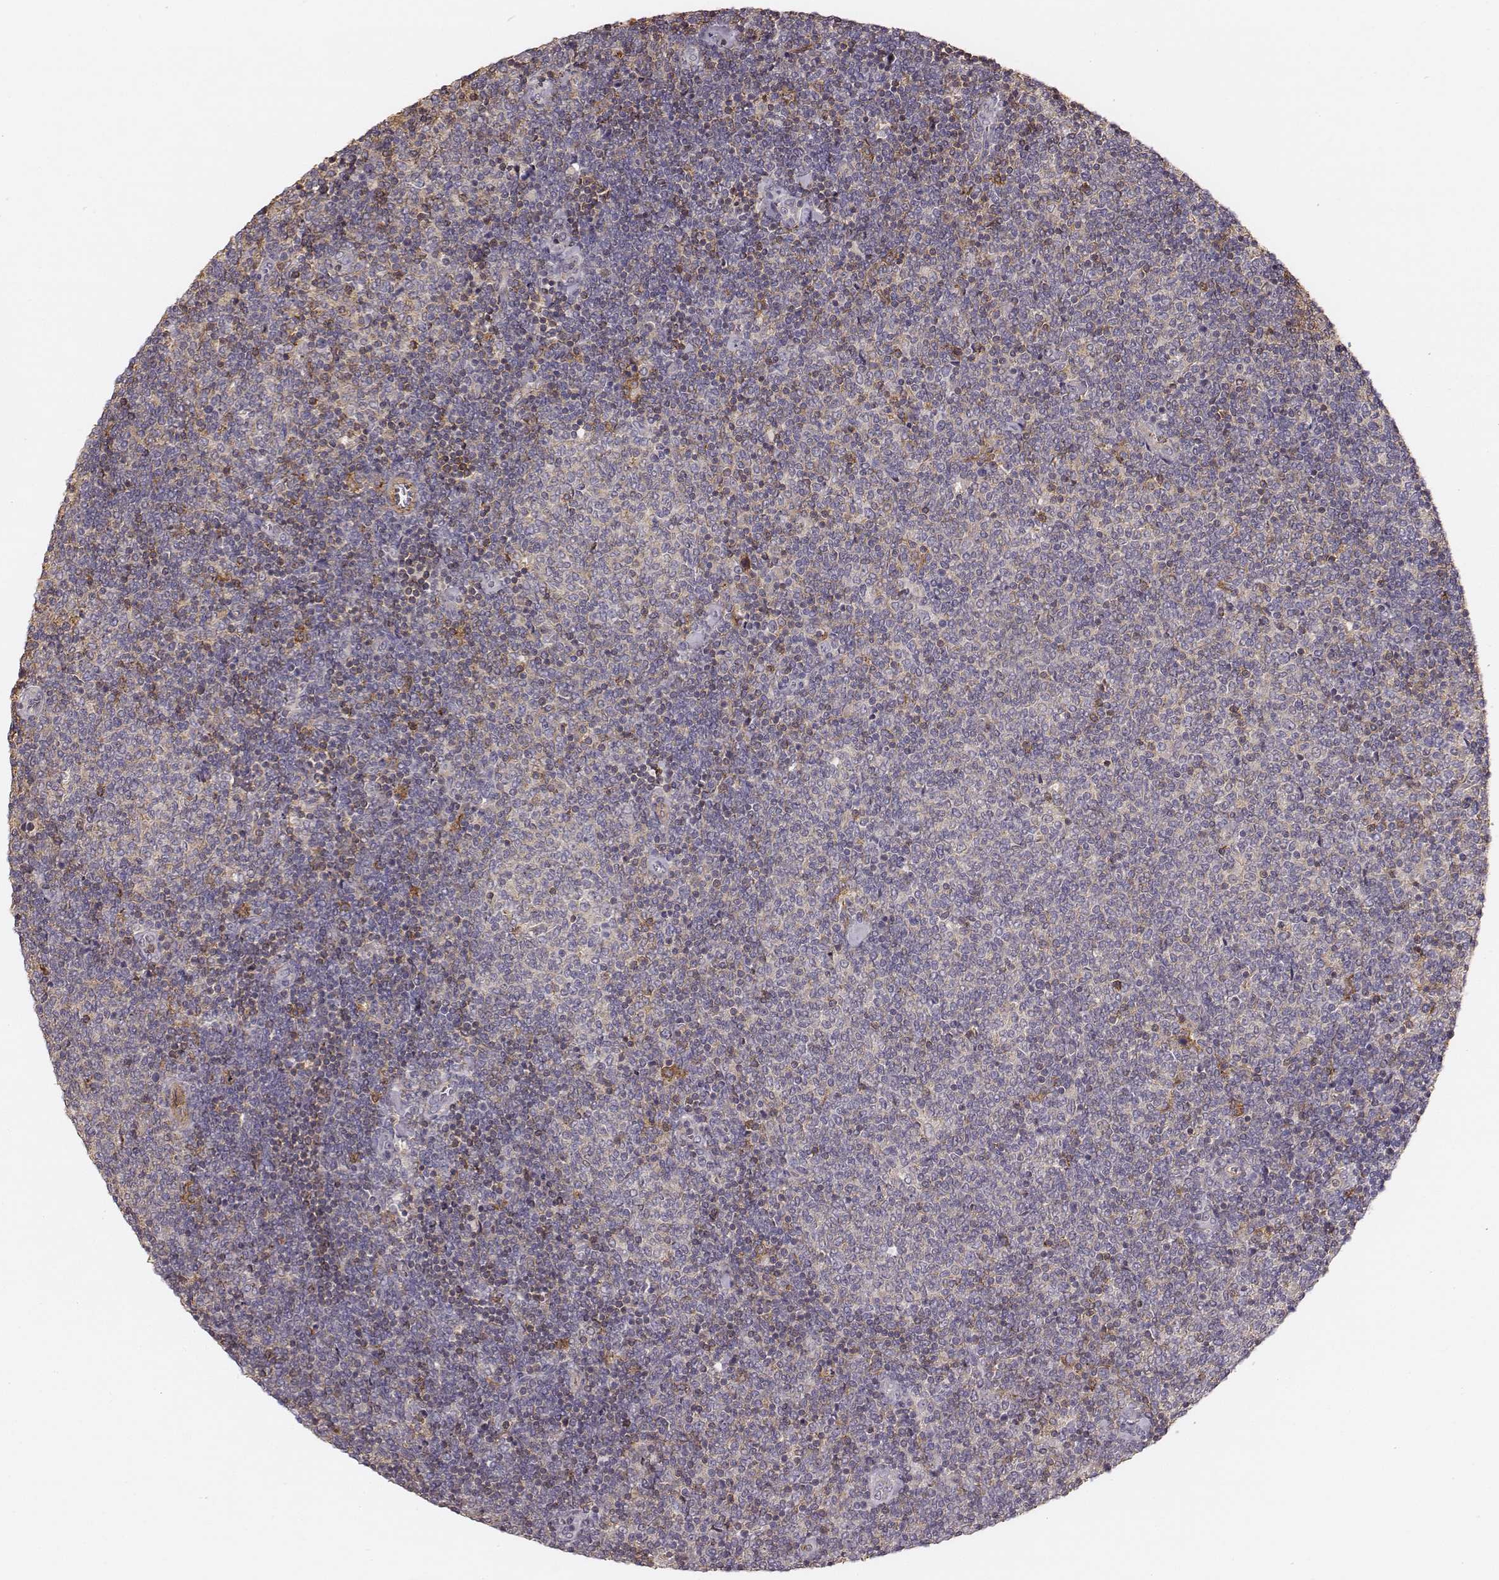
{"staining": {"intensity": "negative", "quantity": "none", "location": "none"}, "tissue": "lymphoma", "cell_type": "Tumor cells", "image_type": "cancer", "snomed": [{"axis": "morphology", "description": "Malignant lymphoma, non-Hodgkin's type, Low grade"}, {"axis": "topography", "description": "Lymph node"}], "caption": "This is a photomicrograph of immunohistochemistry (IHC) staining of malignant lymphoma, non-Hodgkin's type (low-grade), which shows no staining in tumor cells.", "gene": "ZYX", "patient": {"sex": "male", "age": 52}}